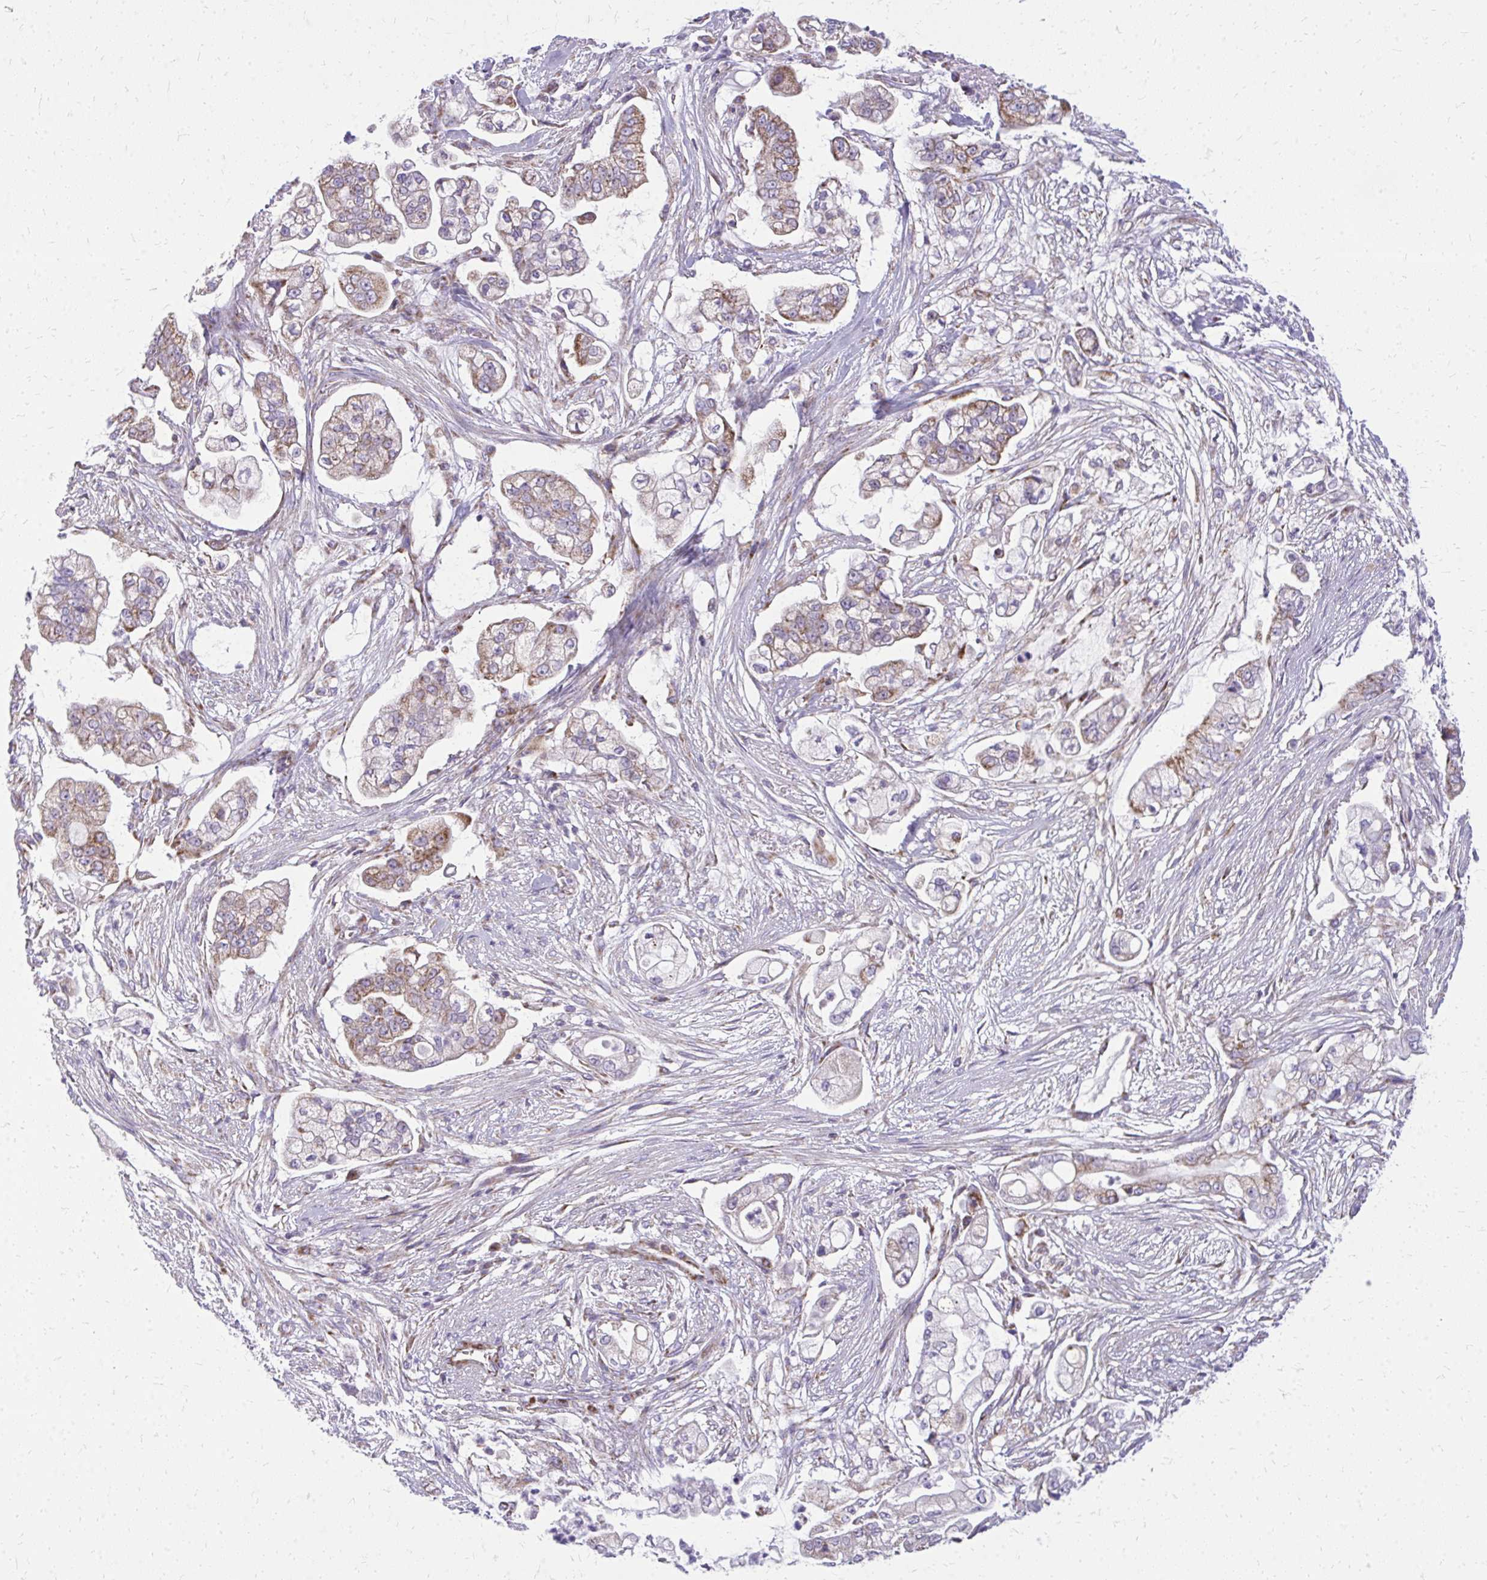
{"staining": {"intensity": "weak", "quantity": "25%-75%", "location": "cytoplasmic/membranous"}, "tissue": "pancreatic cancer", "cell_type": "Tumor cells", "image_type": "cancer", "snomed": [{"axis": "morphology", "description": "Adenocarcinoma, NOS"}, {"axis": "topography", "description": "Pancreas"}], "caption": "Pancreatic cancer tissue reveals weak cytoplasmic/membranous staining in about 25%-75% of tumor cells", "gene": "IFIT1", "patient": {"sex": "female", "age": 69}}